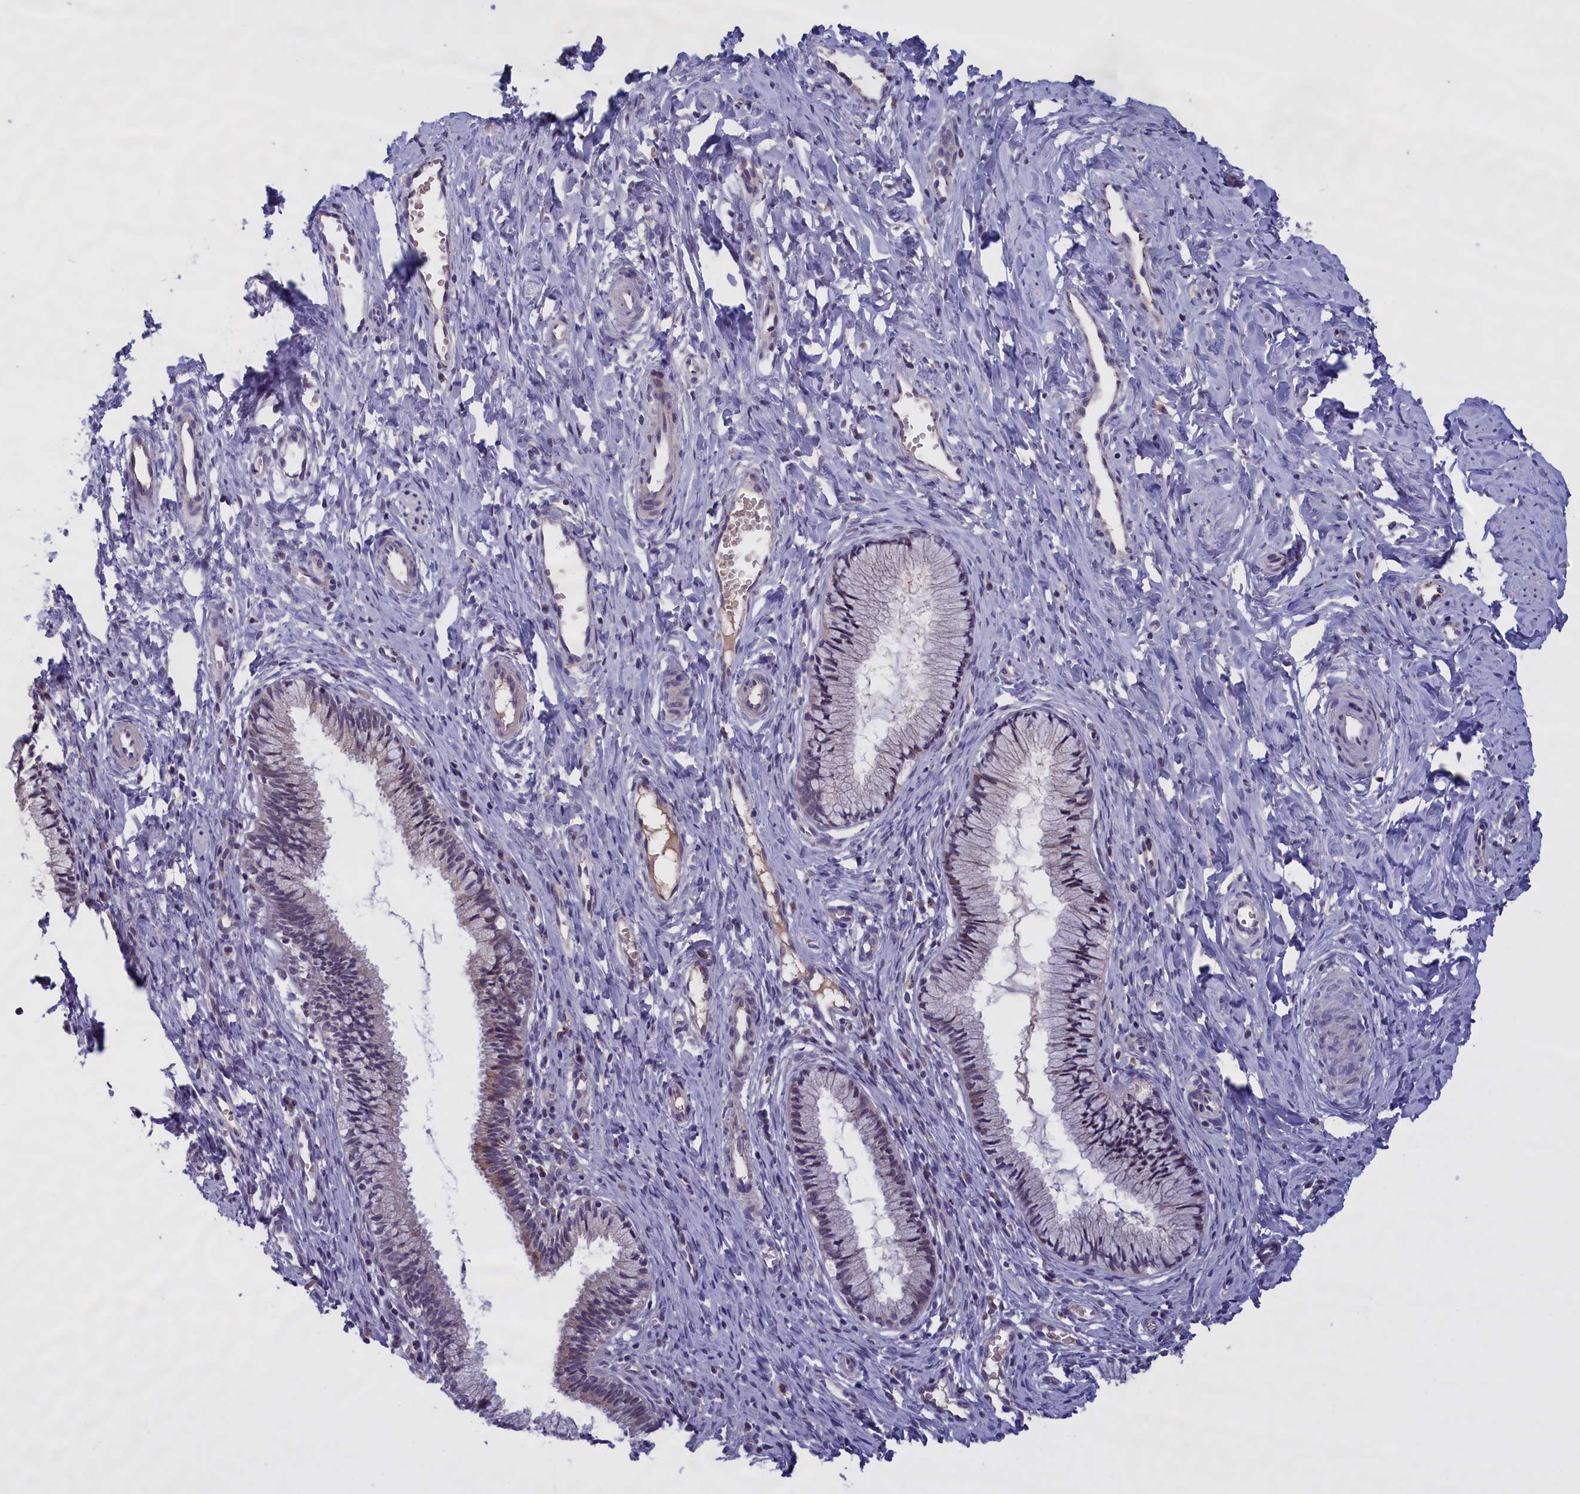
{"staining": {"intensity": "weak", "quantity": "<25%", "location": "cytoplasmic/membranous"}, "tissue": "cervix", "cell_type": "Glandular cells", "image_type": "normal", "snomed": [{"axis": "morphology", "description": "Normal tissue, NOS"}, {"axis": "topography", "description": "Cervix"}], "caption": "Immunohistochemical staining of unremarkable human cervix shows no significant staining in glandular cells.", "gene": "IGFALS", "patient": {"sex": "female", "age": 27}}